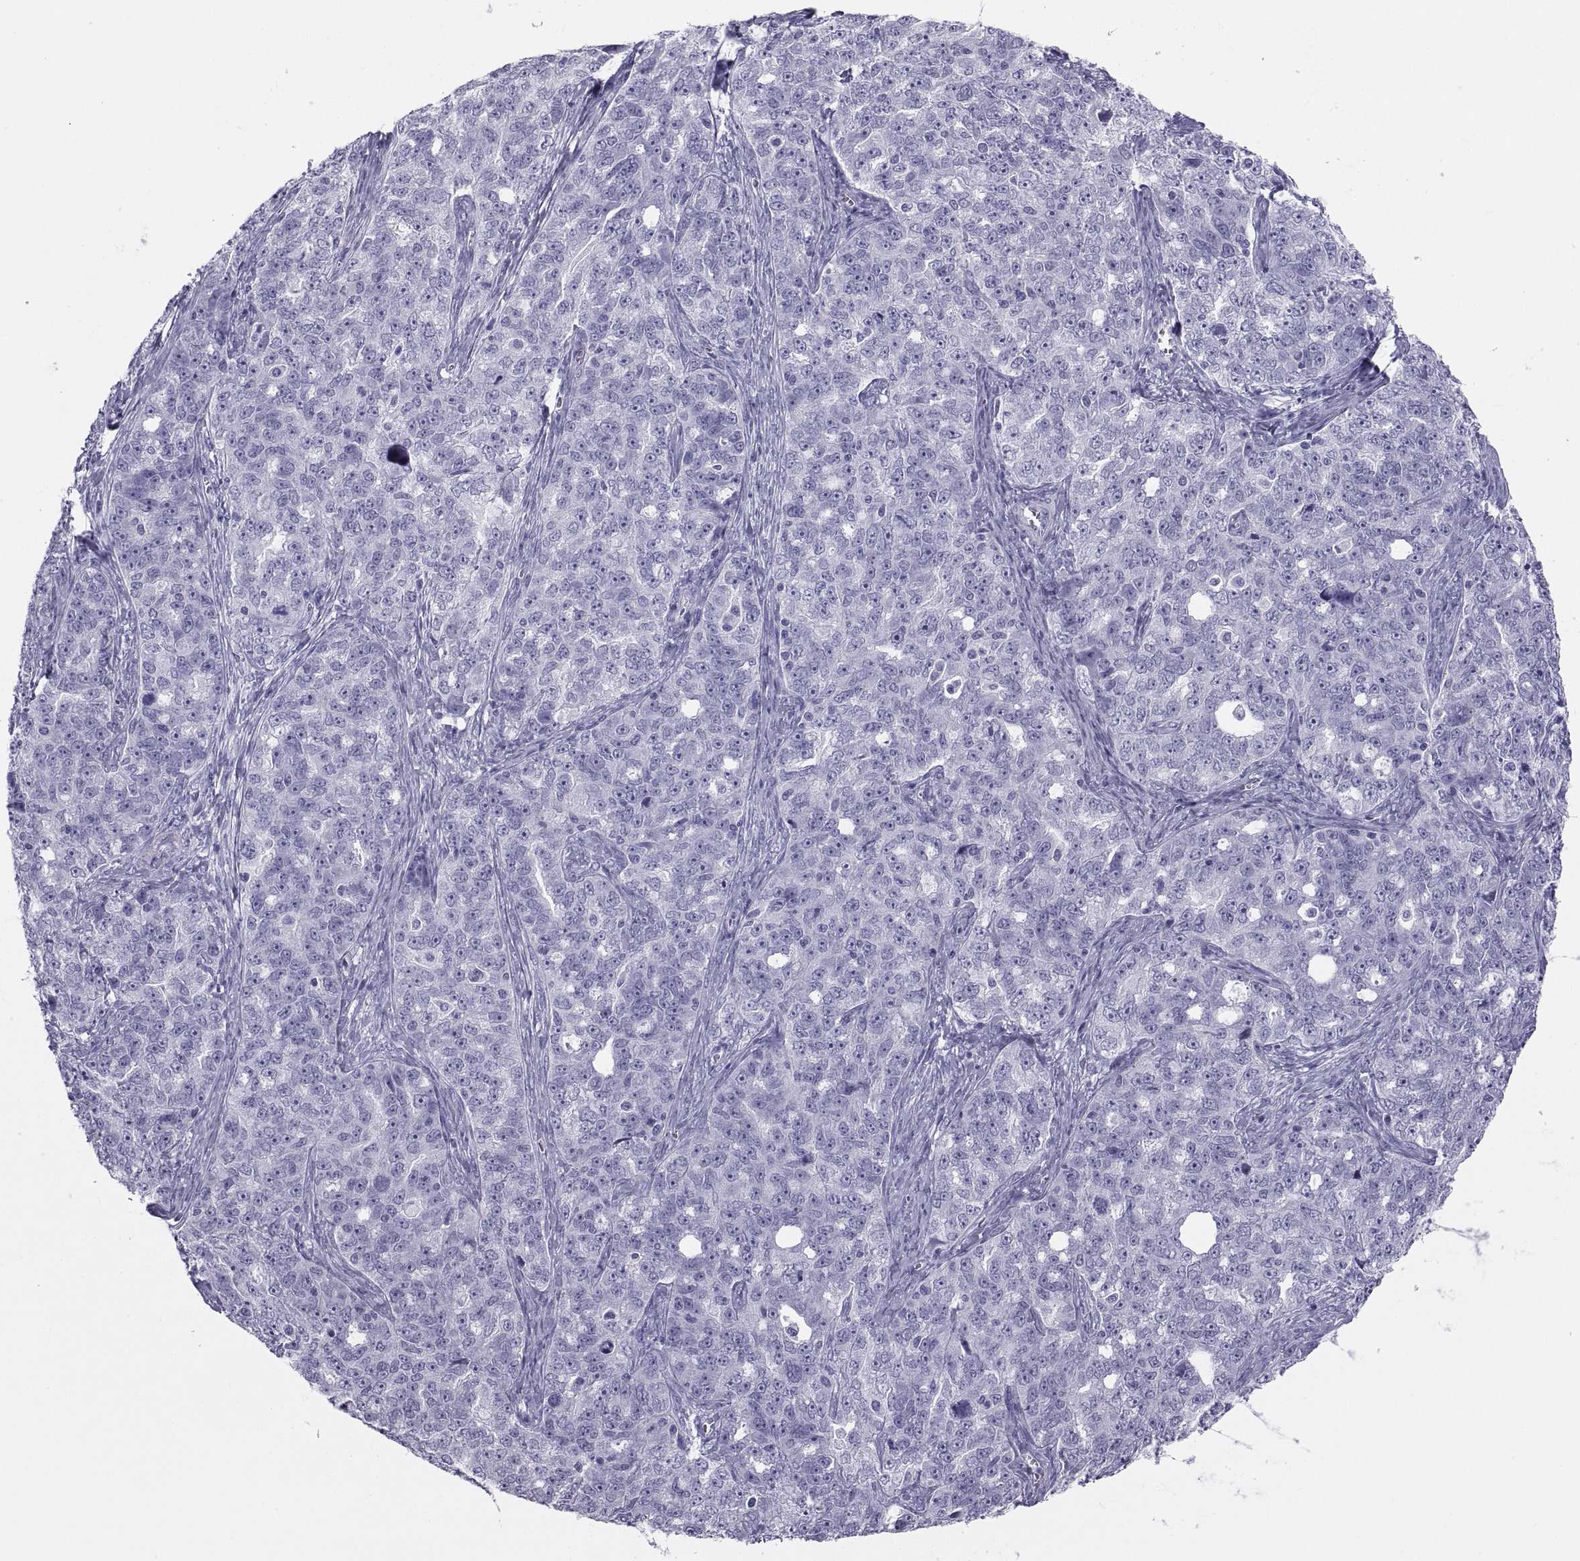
{"staining": {"intensity": "negative", "quantity": "none", "location": "none"}, "tissue": "ovarian cancer", "cell_type": "Tumor cells", "image_type": "cancer", "snomed": [{"axis": "morphology", "description": "Cystadenocarcinoma, serous, NOS"}, {"axis": "topography", "description": "Ovary"}], "caption": "High power microscopy photomicrograph of an immunohistochemistry (IHC) photomicrograph of ovarian cancer, revealing no significant staining in tumor cells.", "gene": "PAX2", "patient": {"sex": "female", "age": 51}}